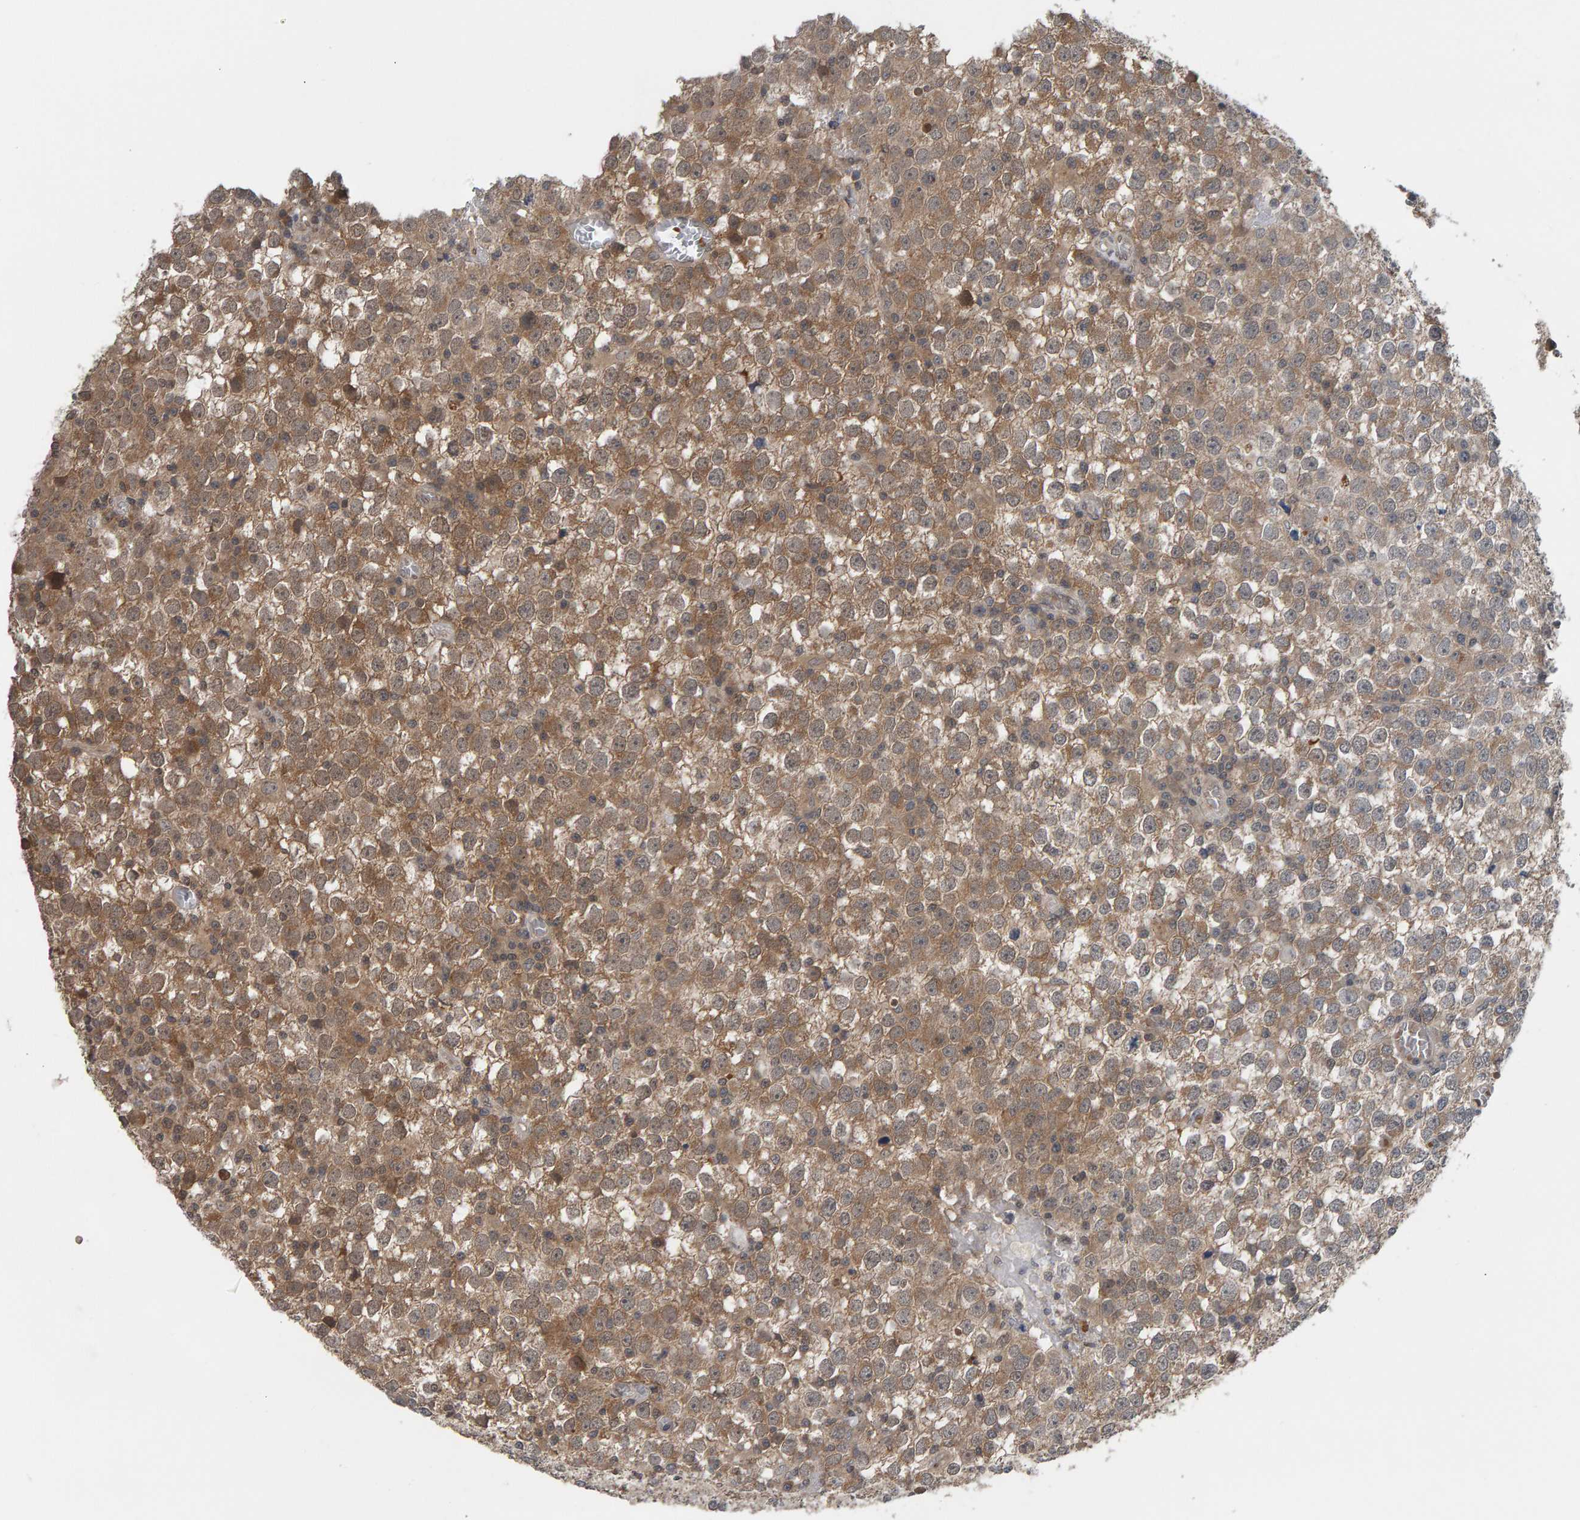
{"staining": {"intensity": "weak", "quantity": ">75%", "location": "cytoplasmic/membranous"}, "tissue": "testis cancer", "cell_type": "Tumor cells", "image_type": "cancer", "snomed": [{"axis": "morphology", "description": "Seminoma, NOS"}, {"axis": "topography", "description": "Testis"}], "caption": "Immunohistochemistry (IHC) histopathology image of neoplastic tissue: human seminoma (testis) stained using IHC demonstrates low levels of weak protein expression localized specifically in the cytoplasmic/membranous of tumor cells, appearing as a cytoplasmic/membranous brown color.", "gene": "COASY", "patient": {"sex": "male", "age": 65}}